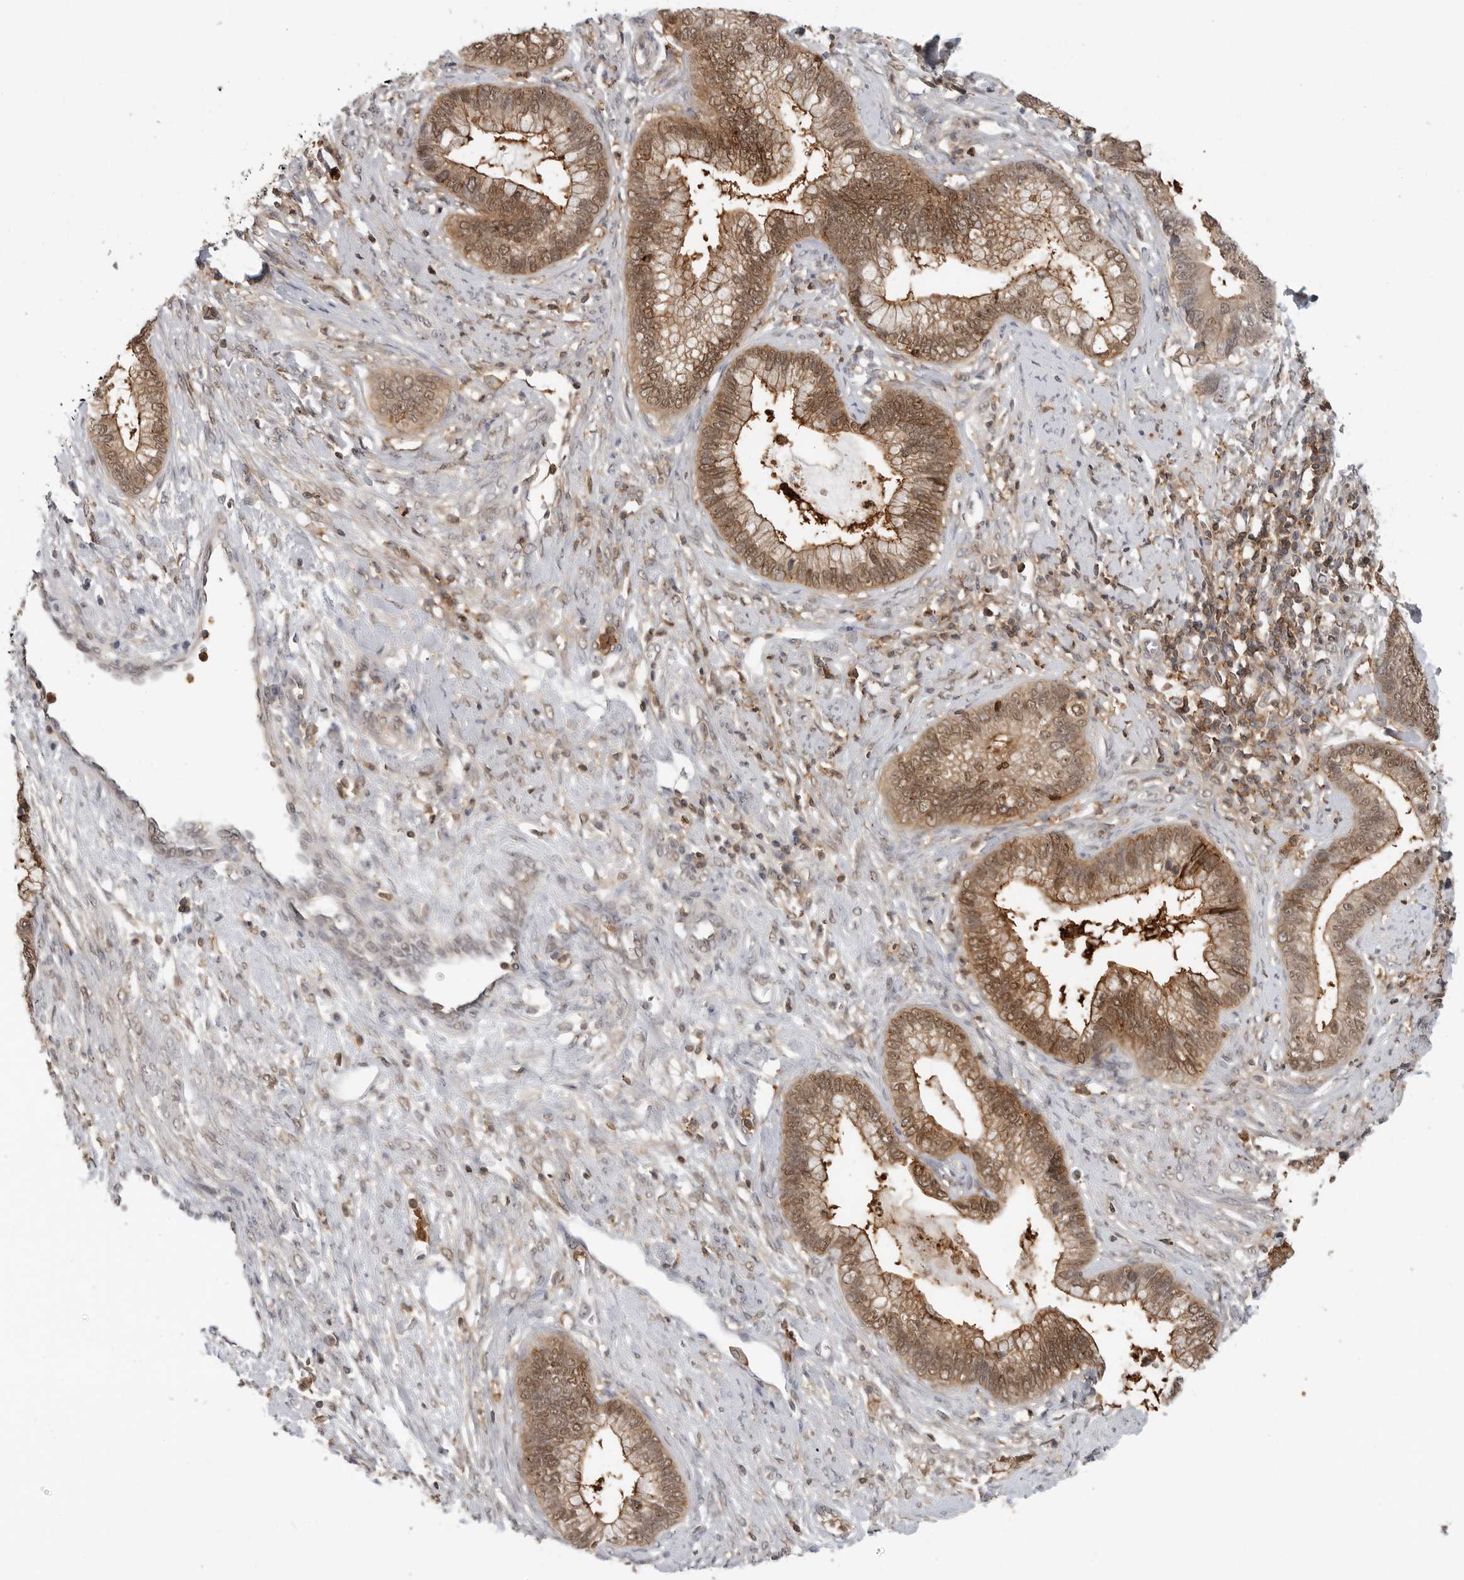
{"staining": {"intensity": "moderate", "quantity": ">75%", "location": "cytoplasmic/membranous,nuclear"}, "tissue": "cervical cancer", "cell_type": "Tumor cells", "image_type": "cancer", "snomed": [{"axis": "morphology", "description": "Adenocarcinoma, NOS"}, {"axis": "topography", "description": "Cervix"}], "caption": "A medium amount of moderate cytoplasmic/membranous and nuclear expression is present in about >75% of tumor cells in adenocarcinoma (cervical) tissue.", "gene": "ANXA11", "patient": {"sex": "female", "age": 44}}